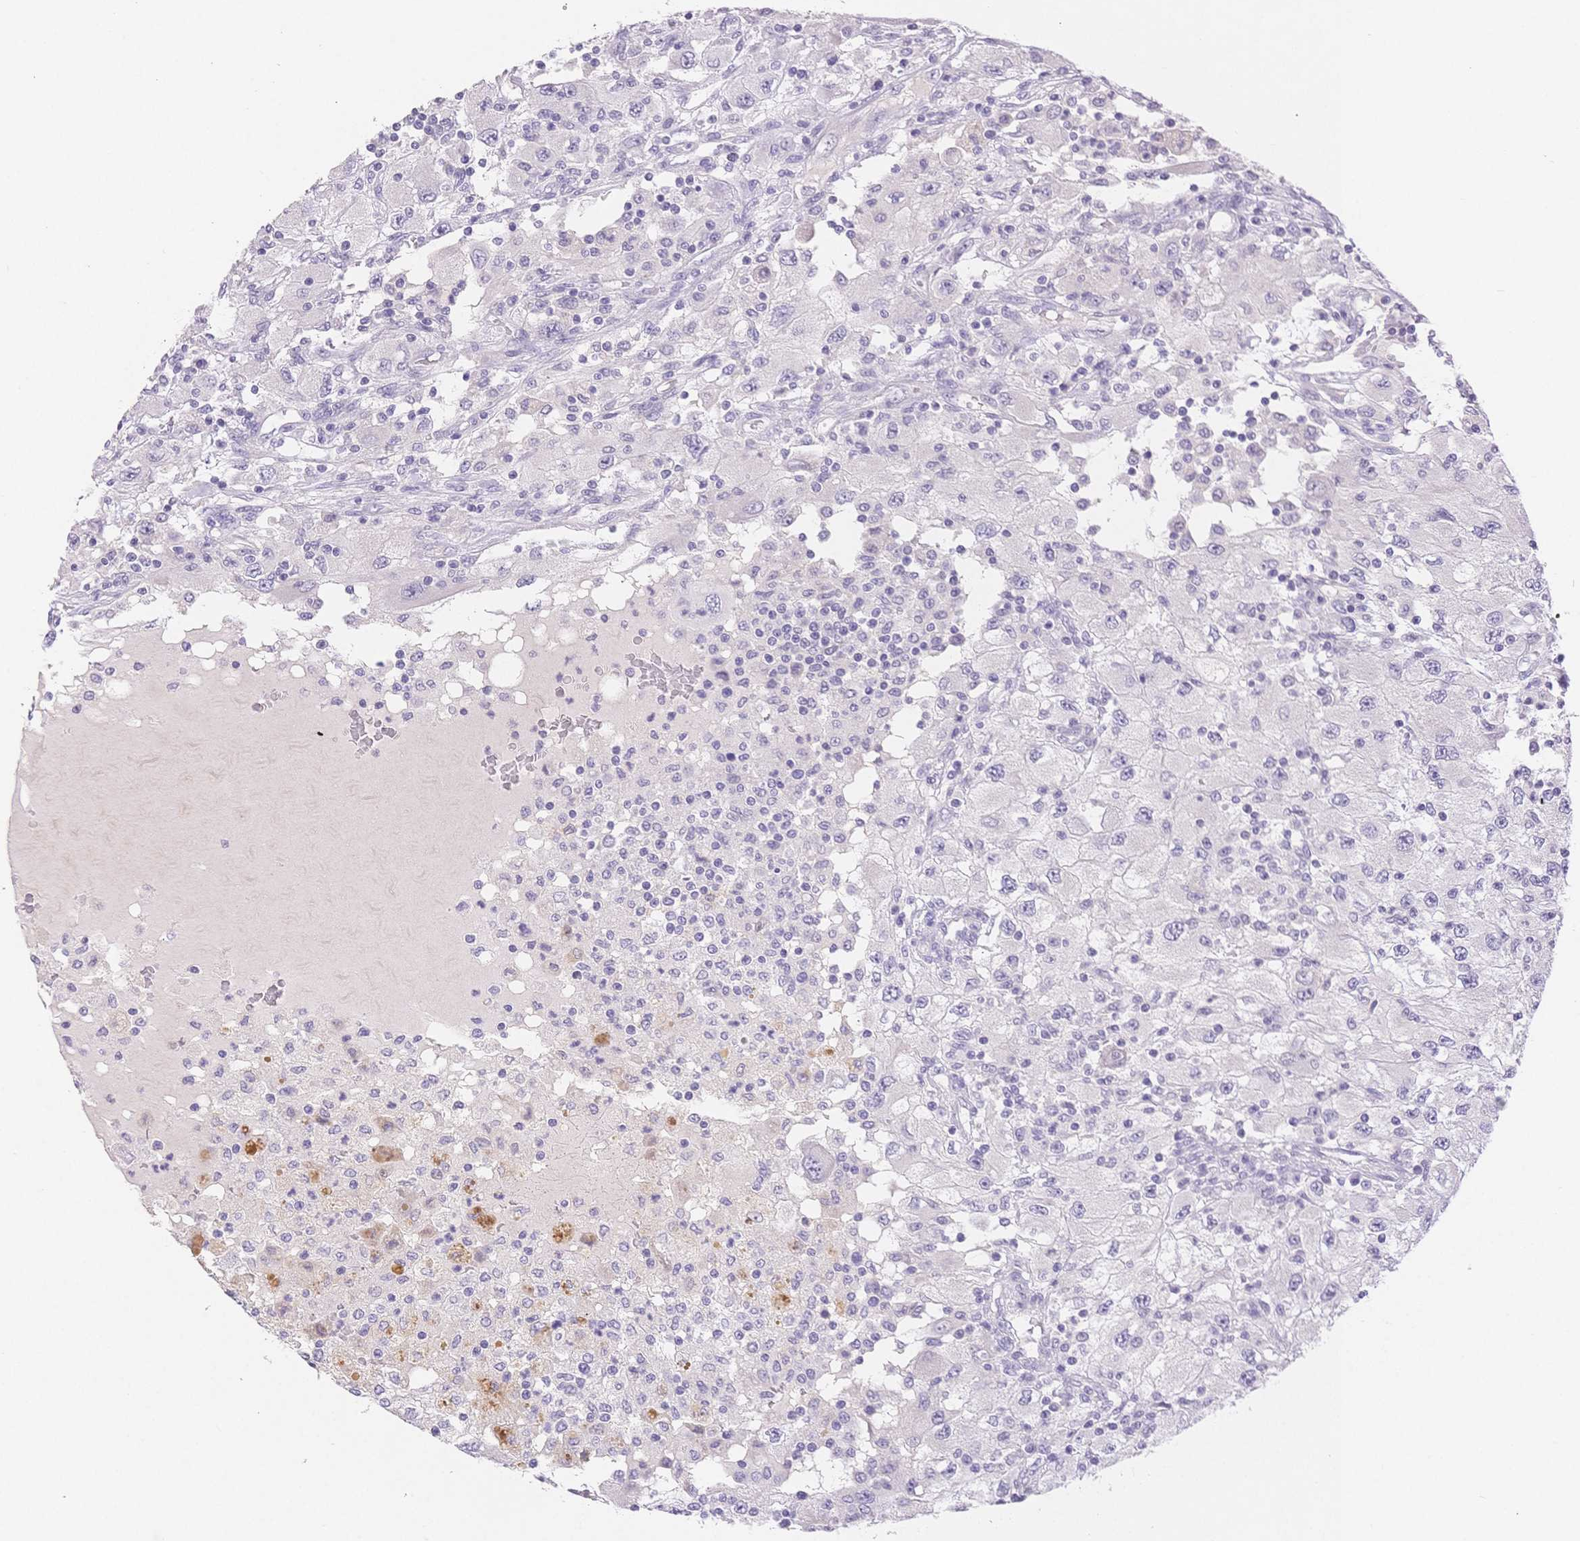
{"staining": {"intensity": "negative", "quantity": "none", "location": "none"}, "tissue": "renal cancer", "cell_type": "Tumor cells", "image_type": "cancer", "snomed": [{"axis": "morphology", "description": "Adenocarcinoma, NOS"}, {"axis": "topography", "description": "Kidney"}], "caption": "Immunohistochemistry (IHC) histopathology image of renal adenocarcinoma stained for a protein (brown), which shows no positivity in tumor cells.", "gene": "MYOM1", "patient": {"sex": "female", "age": 67}}